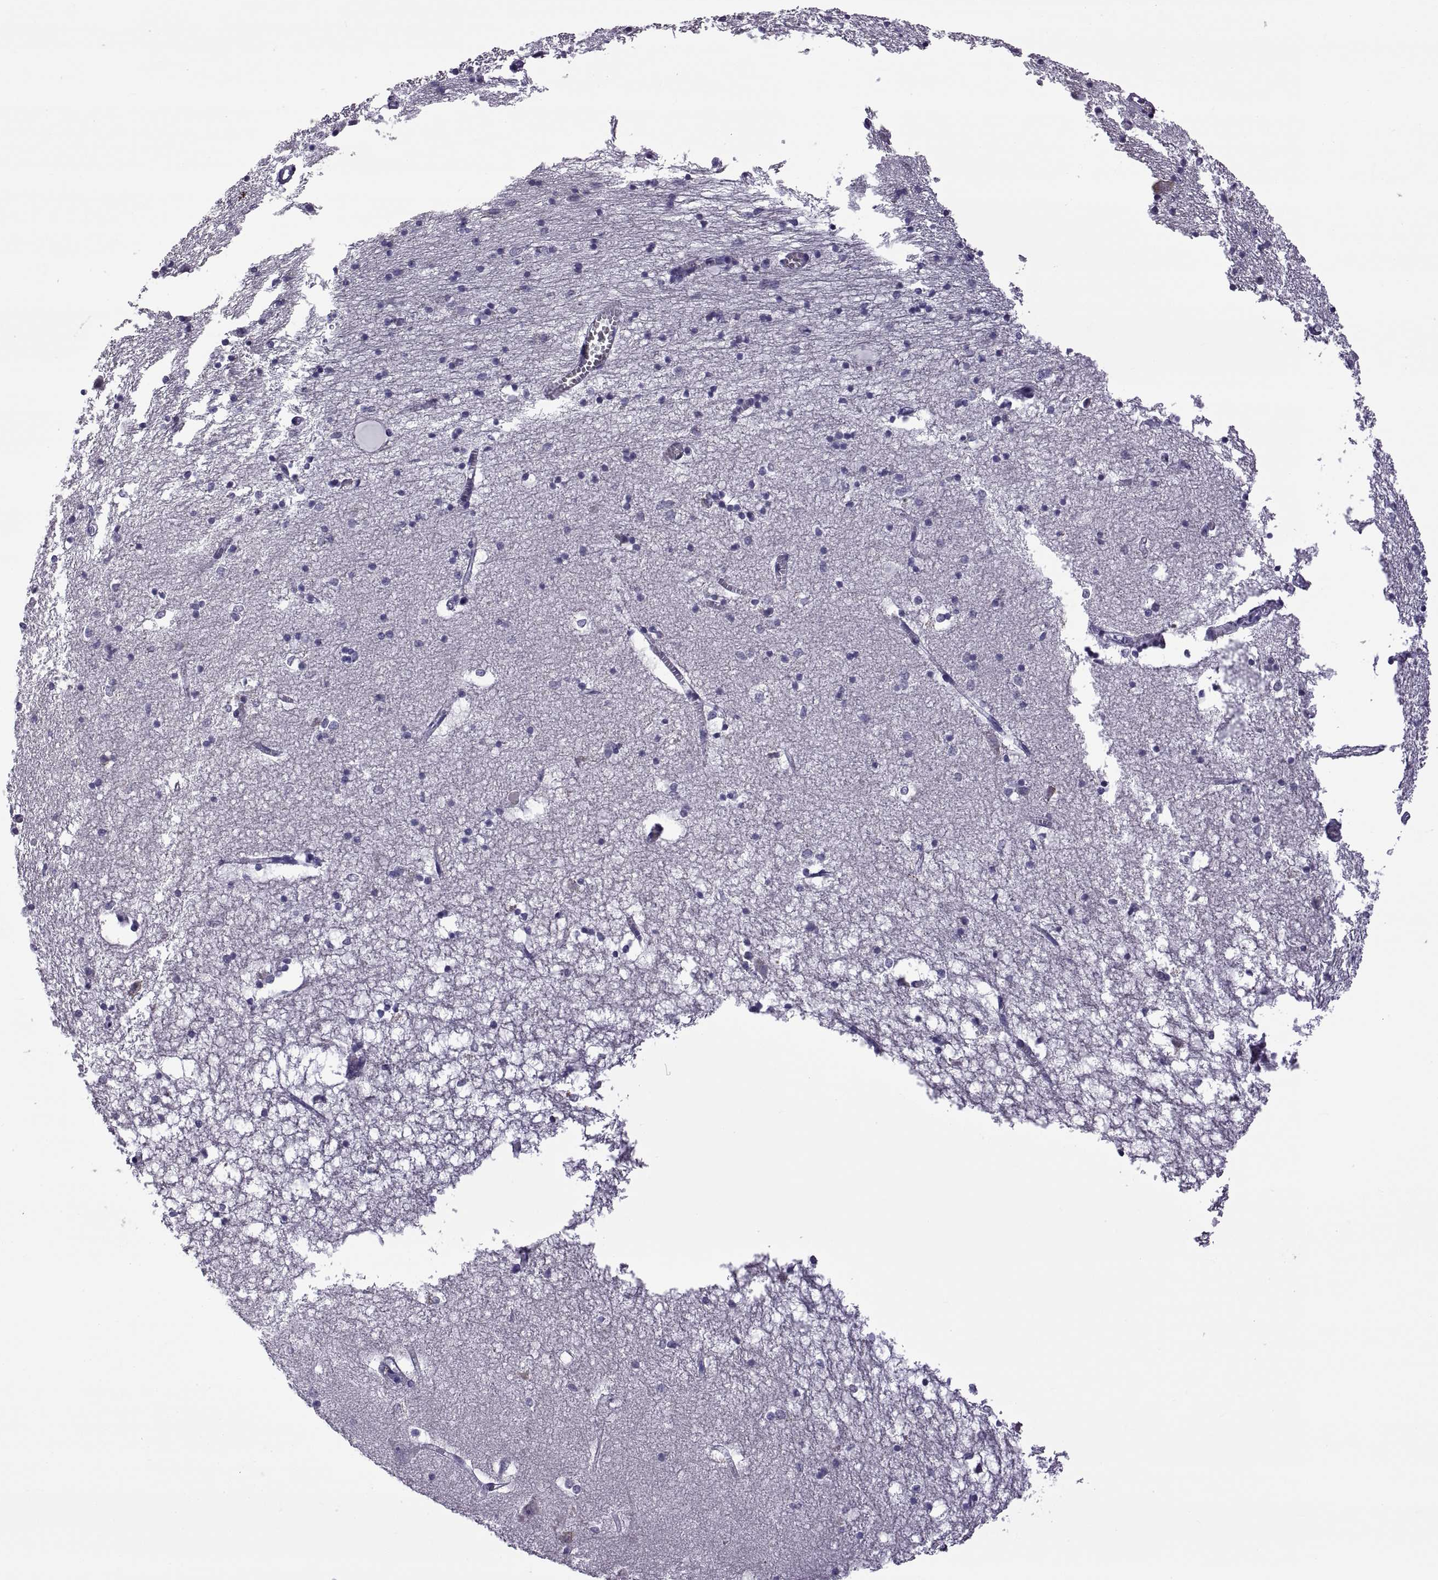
{"staining": {"intensity": "negative", "quantity": "none", "location": "none"}, "tissue": "hippocampus", "cell_type": "Glial cells", "image_type": "normal", "snomed": [{"axis": "morphology", "description": "Normal tissue, NOS"}, {"axis": "topography", "description": "Lateral ventricle wall"}, {"axis": "topography", "description": "Hippocampus"}], "caption": "This is an immunohistochemistry histopathology image of benign hippocampus. There is no expression in glial cells.", "gene": "RDM1", "patient": {"sex": "female", "age": 63}}